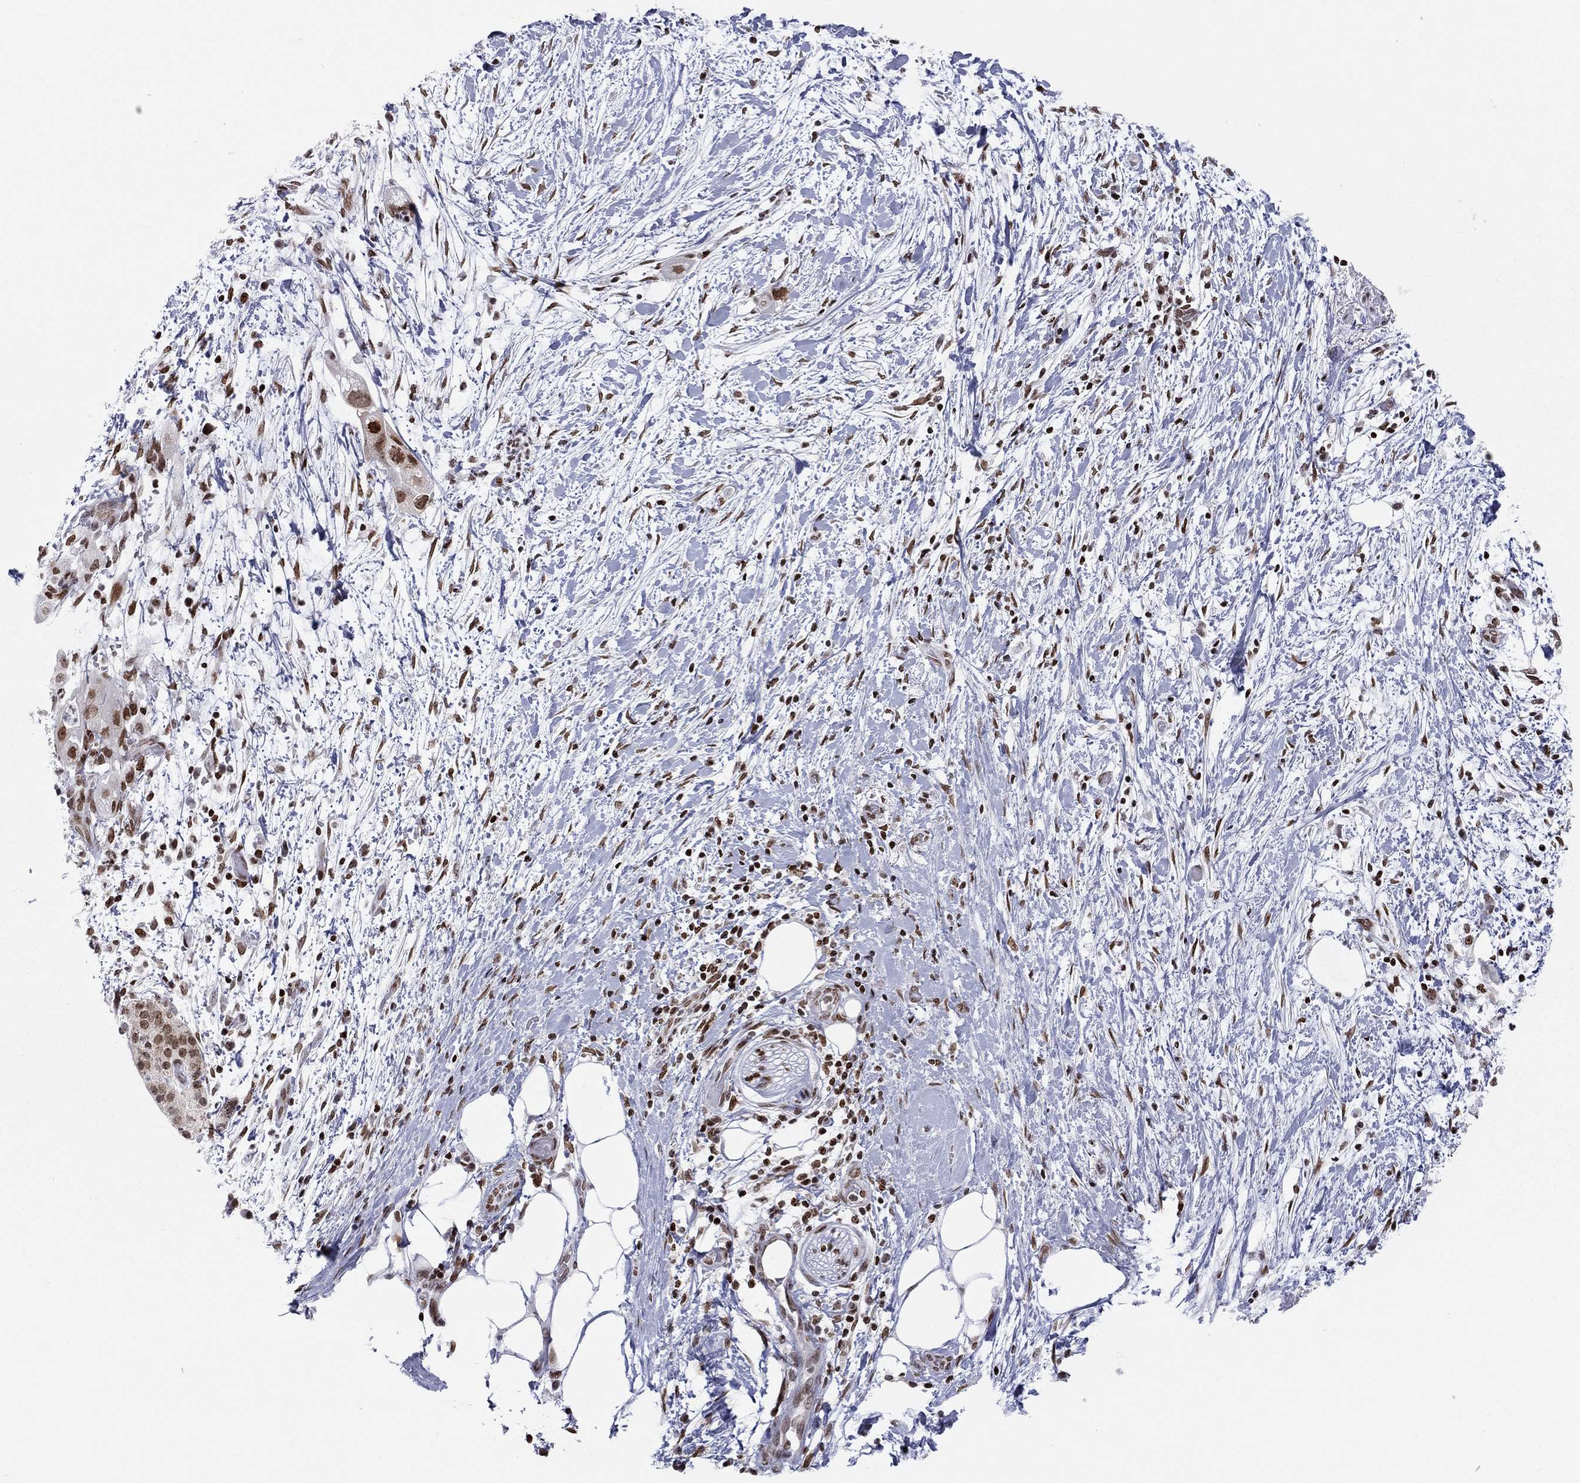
{"staining": {"intensity": "moderate", "quantity": "<25%", "location": "nuclear"}, "tissue": "pancreatic cancer", "cell_type": "Tumor cells", "image_type": "cancer", "snomed": [{"axis": "morphology", "description": "Adenocarcinoma, NOS"}, {"axis": "topography", "description": "Pancreas"}], "caption": "DAB (3,3'-diaminobenzidine) immunohistochemical staining of pancreatic adenocarcinoma displays moderate nuclear protein expression in approximately <25% of tumor cells.", "gene": "H2AX", "patient": {"sex": "female", "age": 72}}